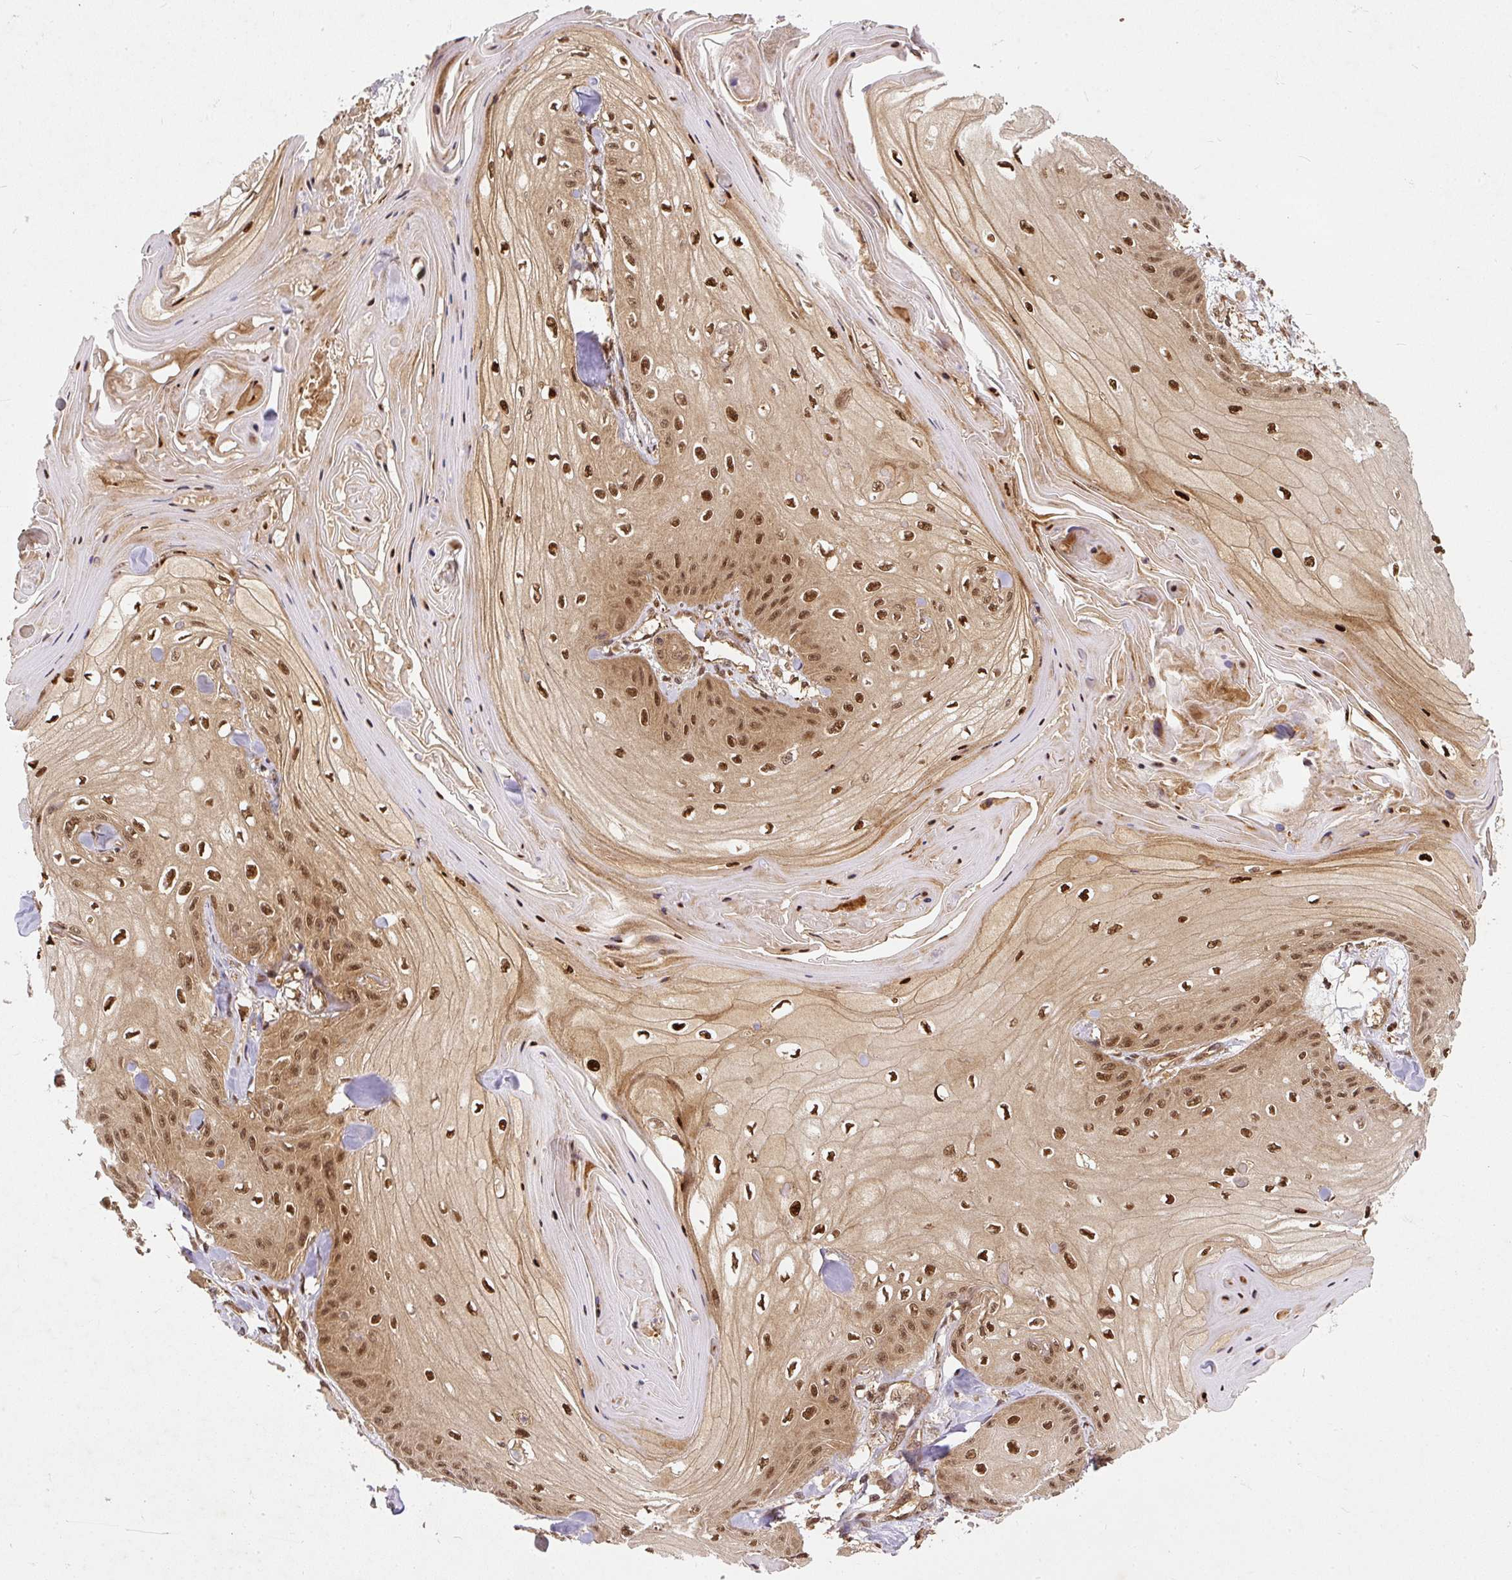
{"staining": {"intensity": "moderate", "quantity": ">75%", "location": "cytoplasmic/membranous,nuclear"}, "tissue": "skin cancer", "cell_type": "Tumor cells", "image_type": "cancer", "snomed": [{"axis": "morphology", "description": "Squamous cell carcinoma, NOS"}, {"axis": "topography", "description": "Skin"}], "caption": "The histopathology image displays staining of skin cancer (squamous cell carcinoma), revealing moderate cytoplasmic/membranous and nuclear protein staining (brown color) within tumor cells.", "gene": "PSMD1", "patient": {"sex": "male", "age": 74}}